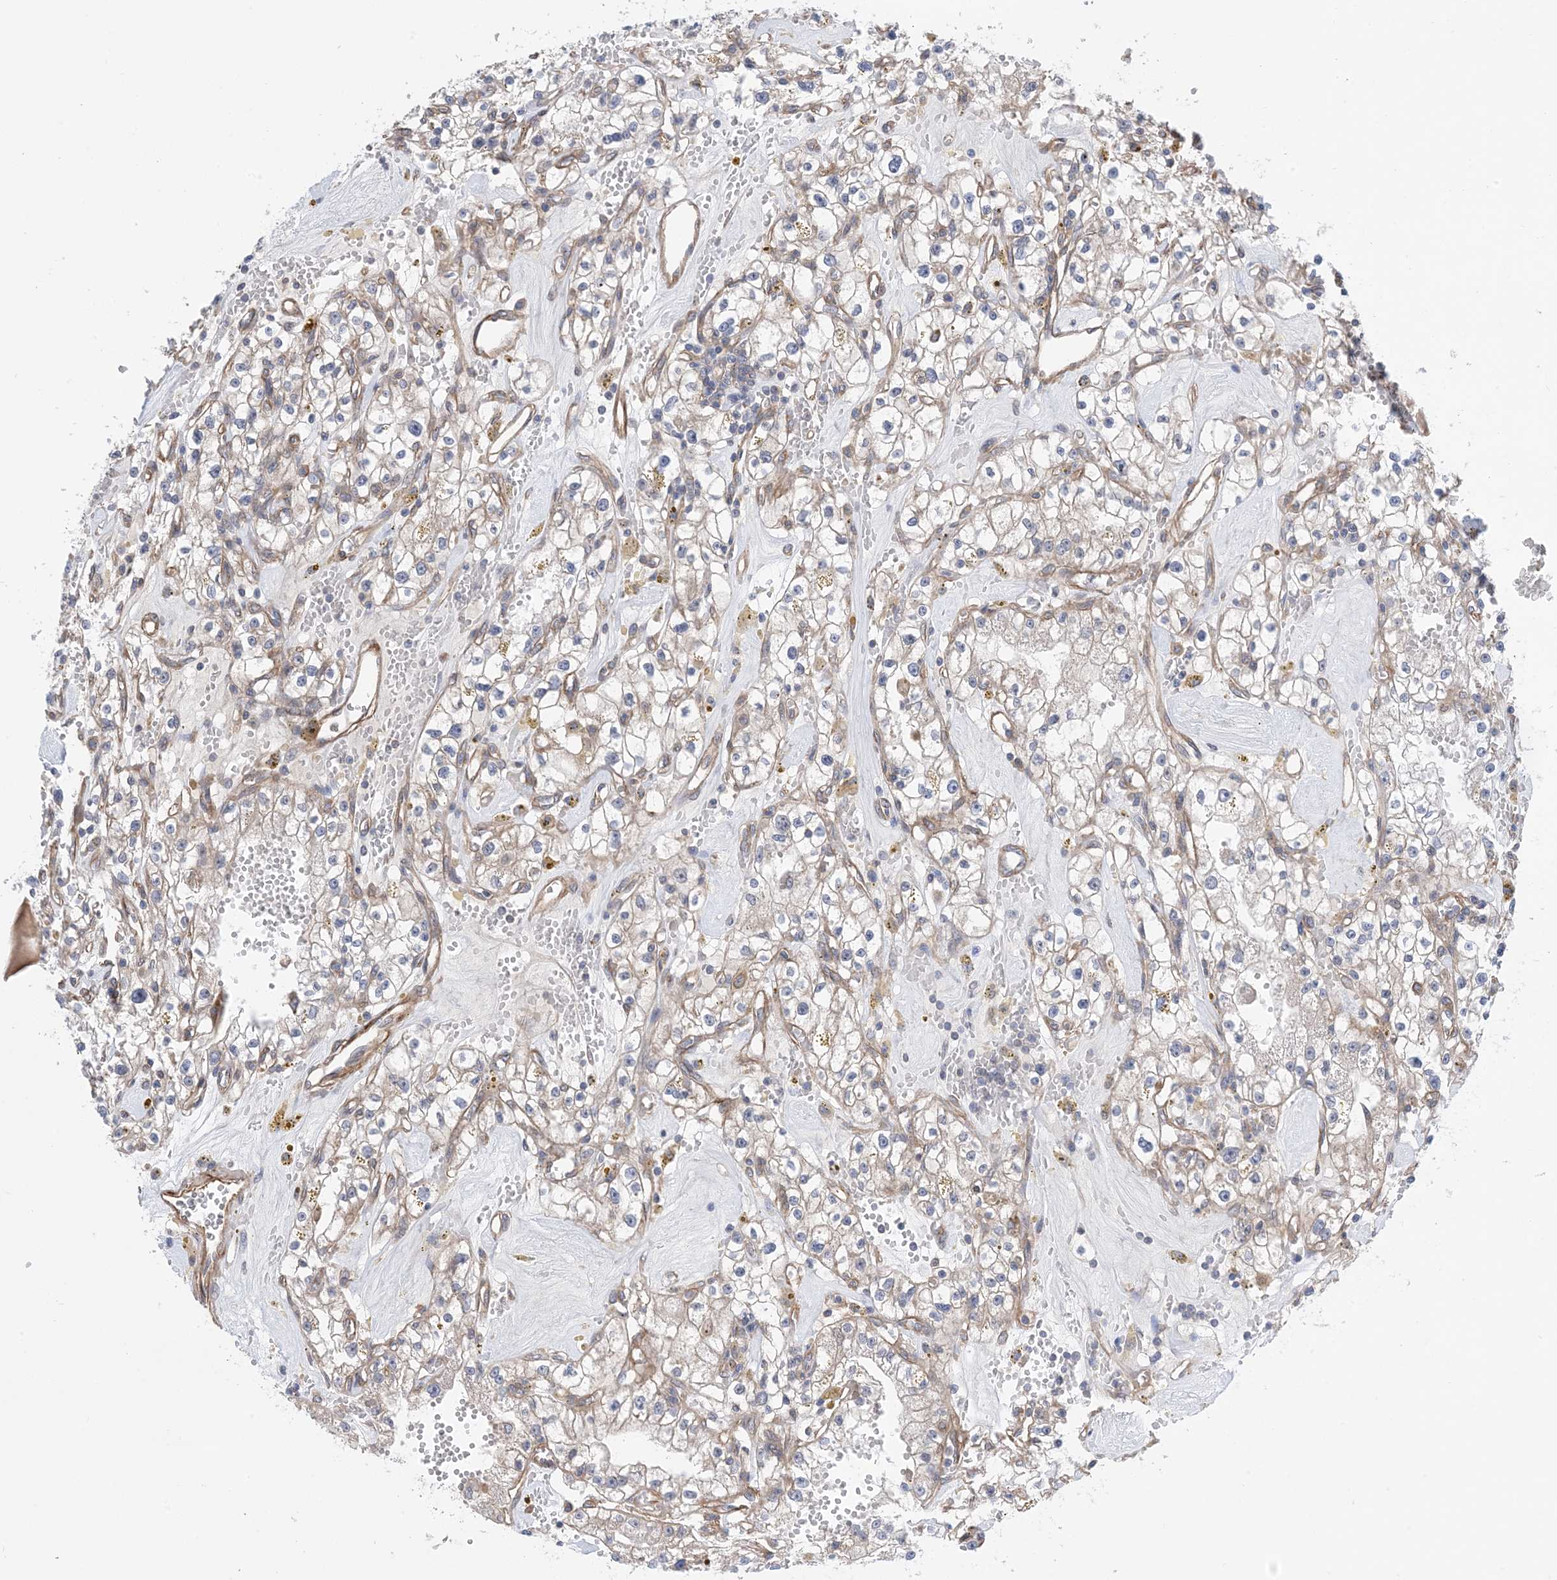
{"staining": {"intensity": "weak", "quantity": "<25%", "location": "cytoplasmic/membranous"}, "tissue": "renal cancer", "cell_type": "Tumor cells", "image_type": "cancer", "snomed": [{"axis": "morphology", "description": "Adenocarcinoma, NOS"}, {"axis": "topography", "description": "Kidney"}], "caption": "A photomicrograph of renal cancer stained for a protein demonstrates no brown staining in tumor cells.", "gene": "EHBP1", "patient": {"sex": "male", "age": 56}}